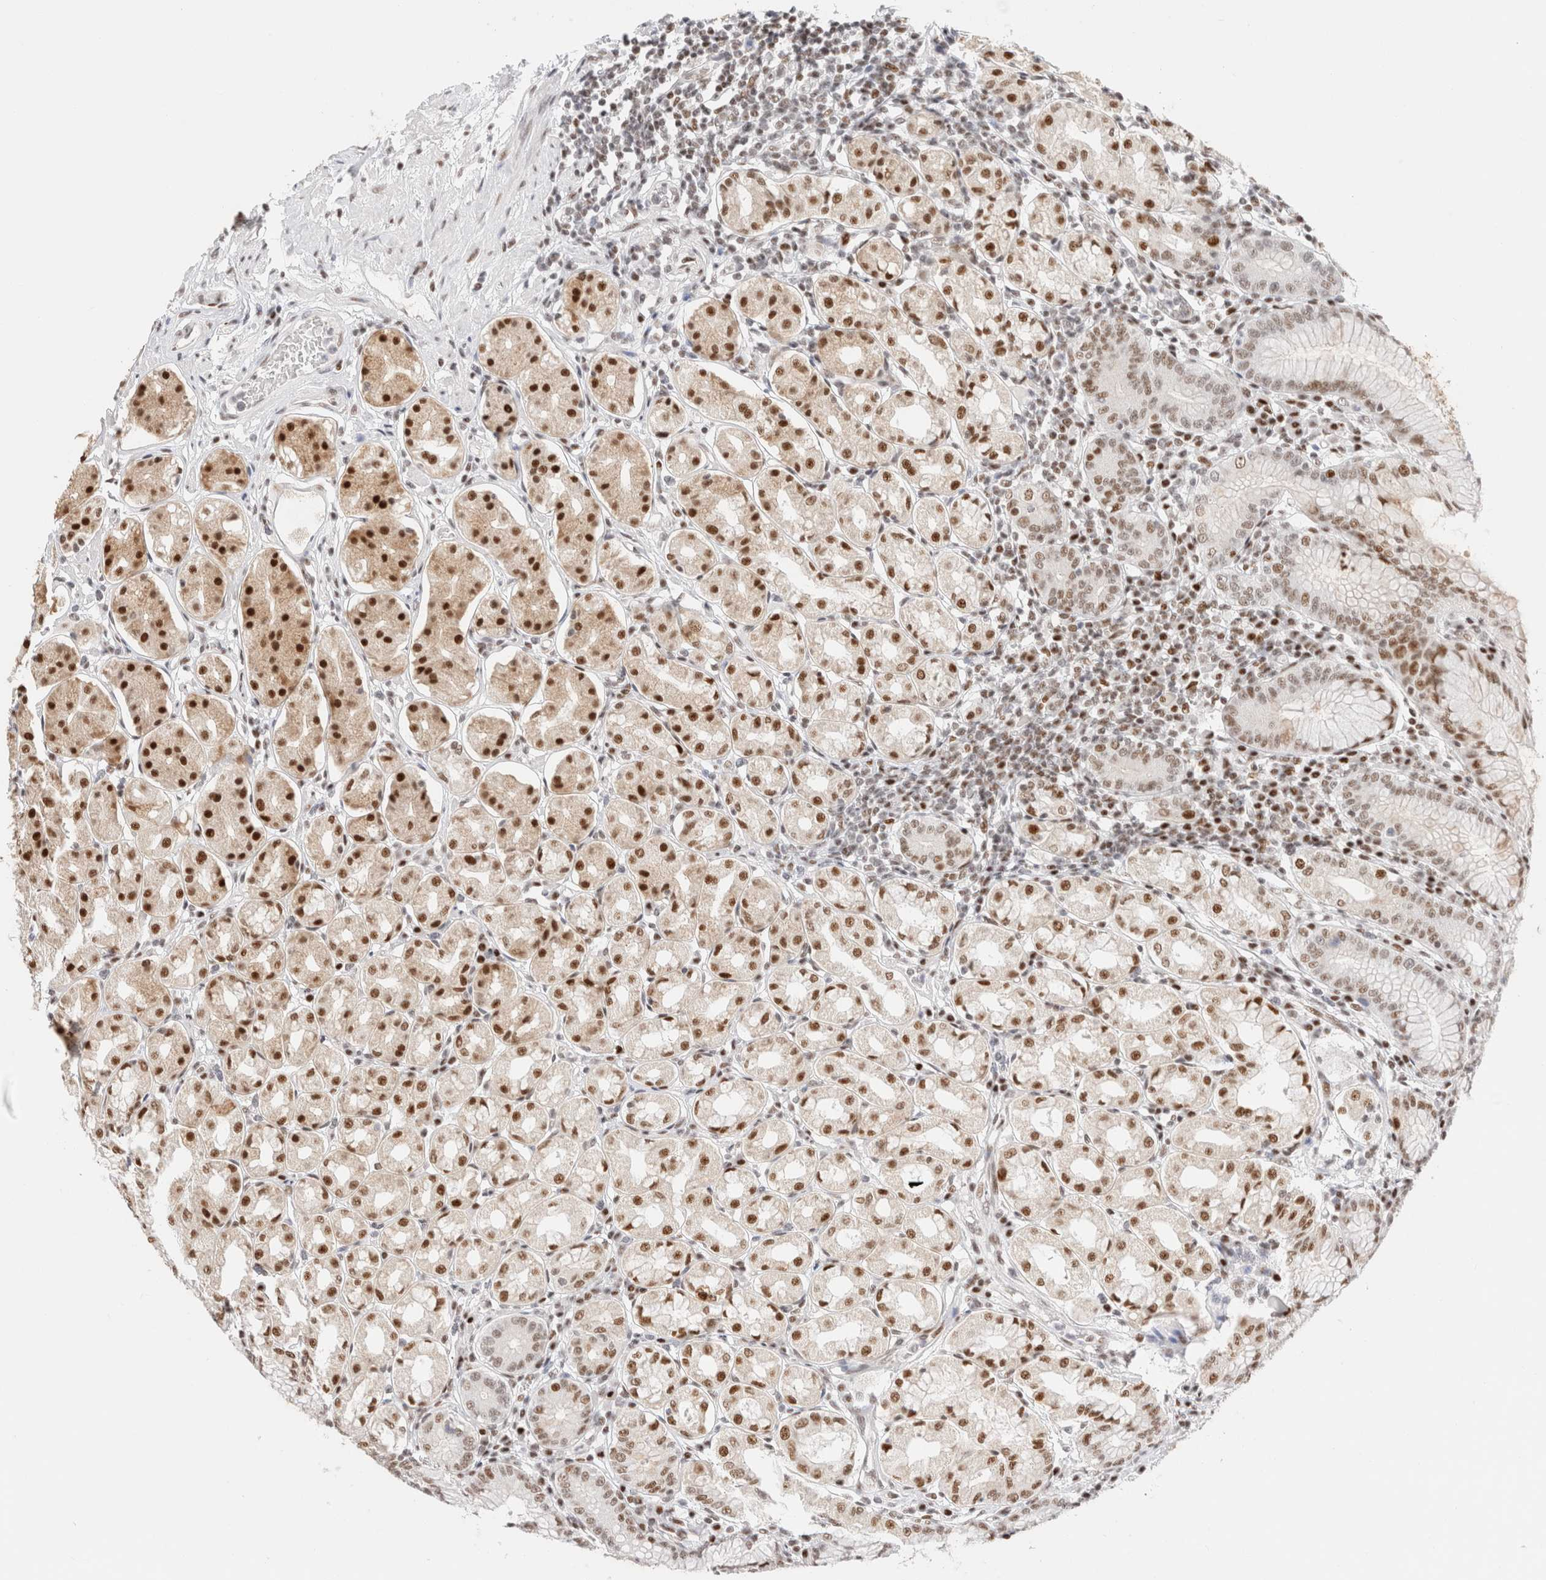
{"staining": {"intensity": "strong", "quantity": "25%-75%", "location": "cytoplasmic/membranous,nuclear"}, "tissue": "stomach", "cell_type": "Glandular cells", "image_type": "normal", "snomed": [{"axis": "morphology", "description": "Normal tissue, NOS"}, {"axis": "topography", "description": "Stomach"}, {"axis": "topography", "description": "Stomach, lower"}], "caption": "A high amount of strong cytoplasmic/membranous,nuclear expression is identified in about 25%-75% of glandular cells in normal stomach. (Stains: DAB (3,3'-diaminobenzidine) in brown, nuclei in blue, Microscopy: brightfield microscopy at high magnification).", "gene": "ZNF282", "patient": {"sex": "female", "age": 56}}